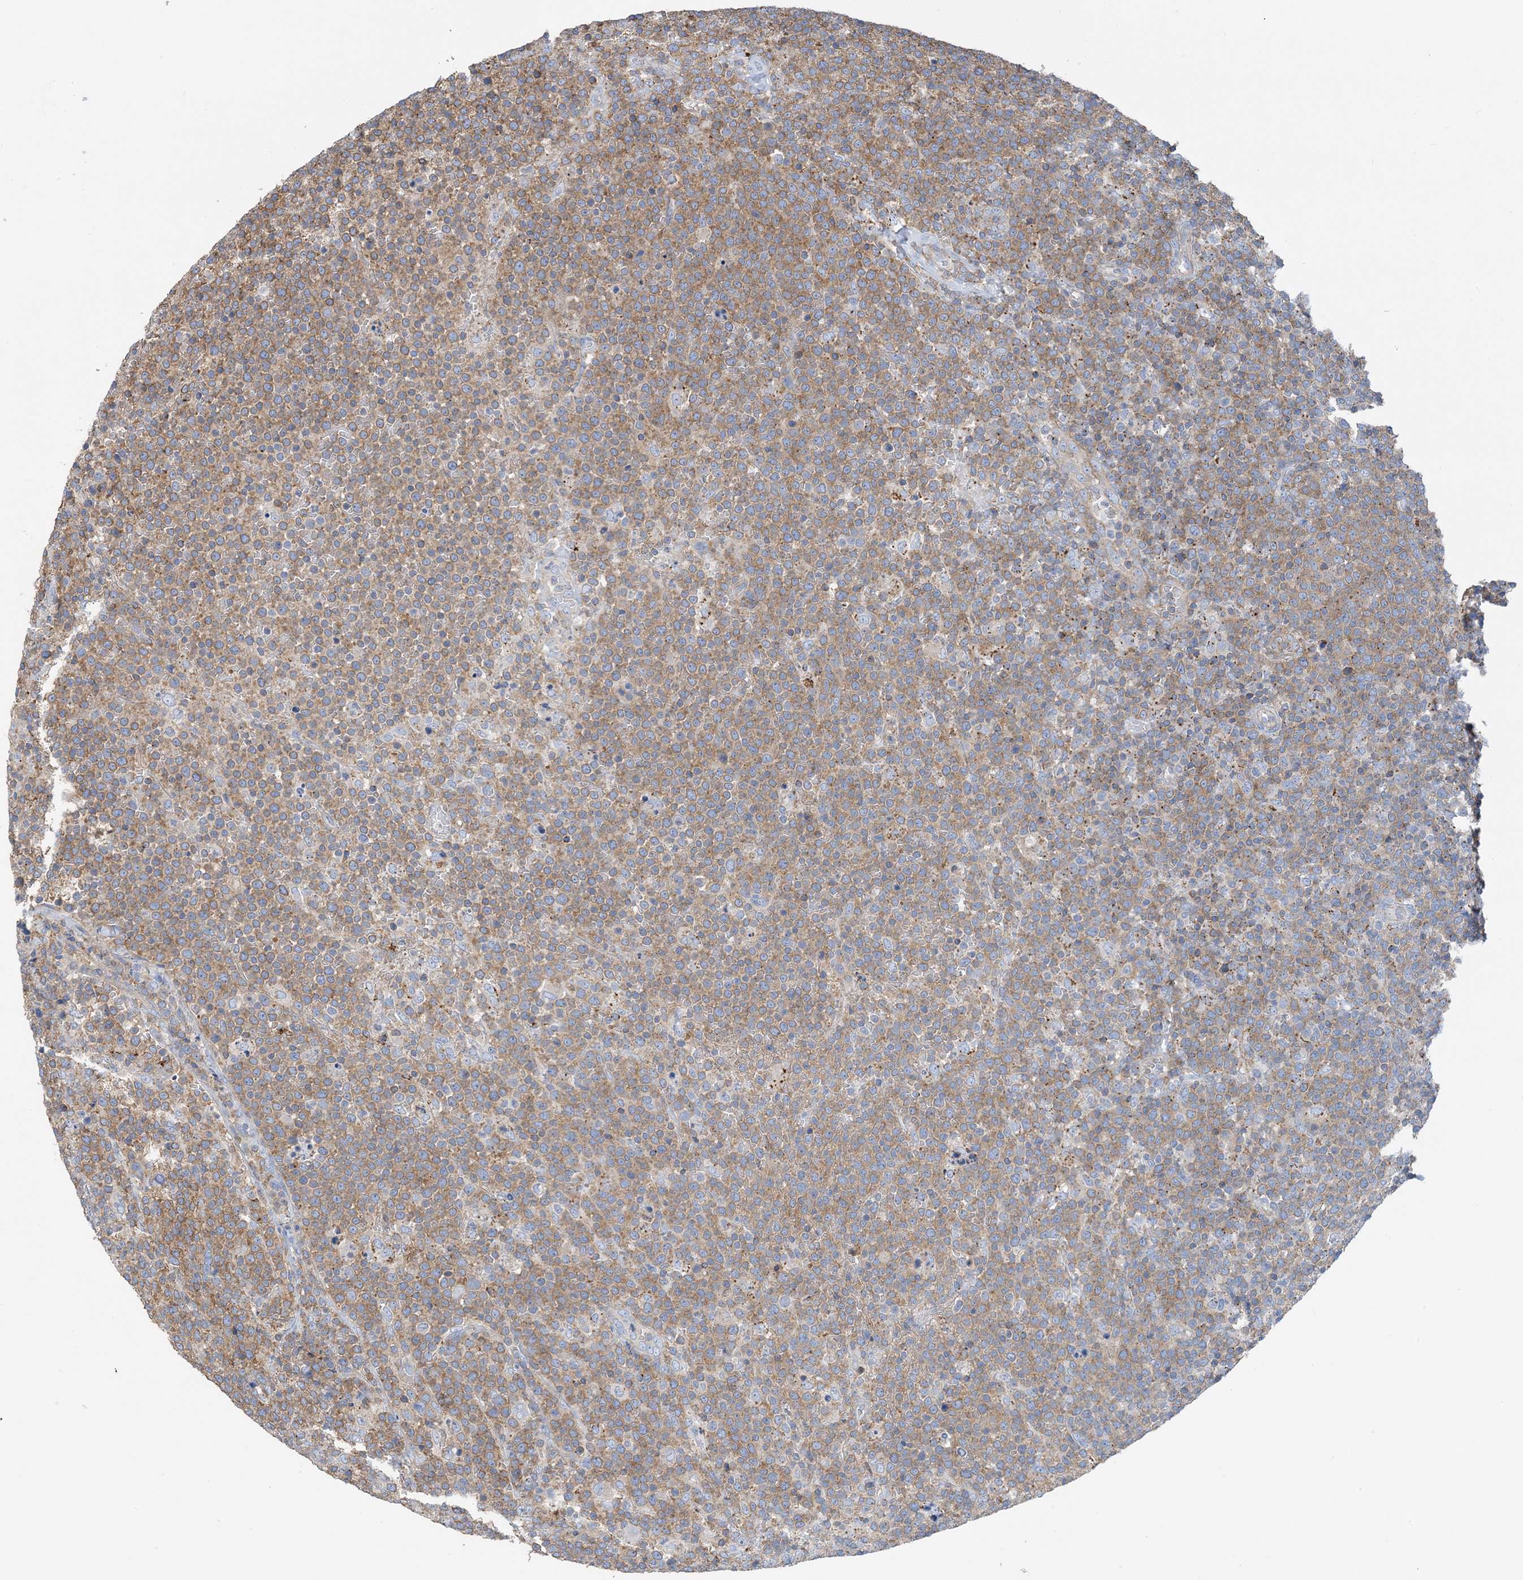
{"staining": {"intensity": "moderate", "quantity": ">75%", "location": "cytoplasmic/membranous"}, "tissue": "lymphoma", "cell_type": "Tumor cells", "image_type": "cancer", "snomed": [{"axis": "morphology", "description": "Malignant lymphoma, non-Hodgkin's type, High grade"}, {"axis": "topography", "description": "Lymph node"}], "caption": "Protein analysis of malignant lymphoma, non-Hodgkin's type (high-grade) tissue displays moderate cytoplasmic/membranous staining in about >75% of tumor cells. The protein of interest is stained brown, and the nuclei are stained in blue (DAB (3,3'-diaminobenzidine) IHC with brightfield microscopy, high magnification).", "gene": "CALHM5", "patient": {"sex": "male", "age": 61}}